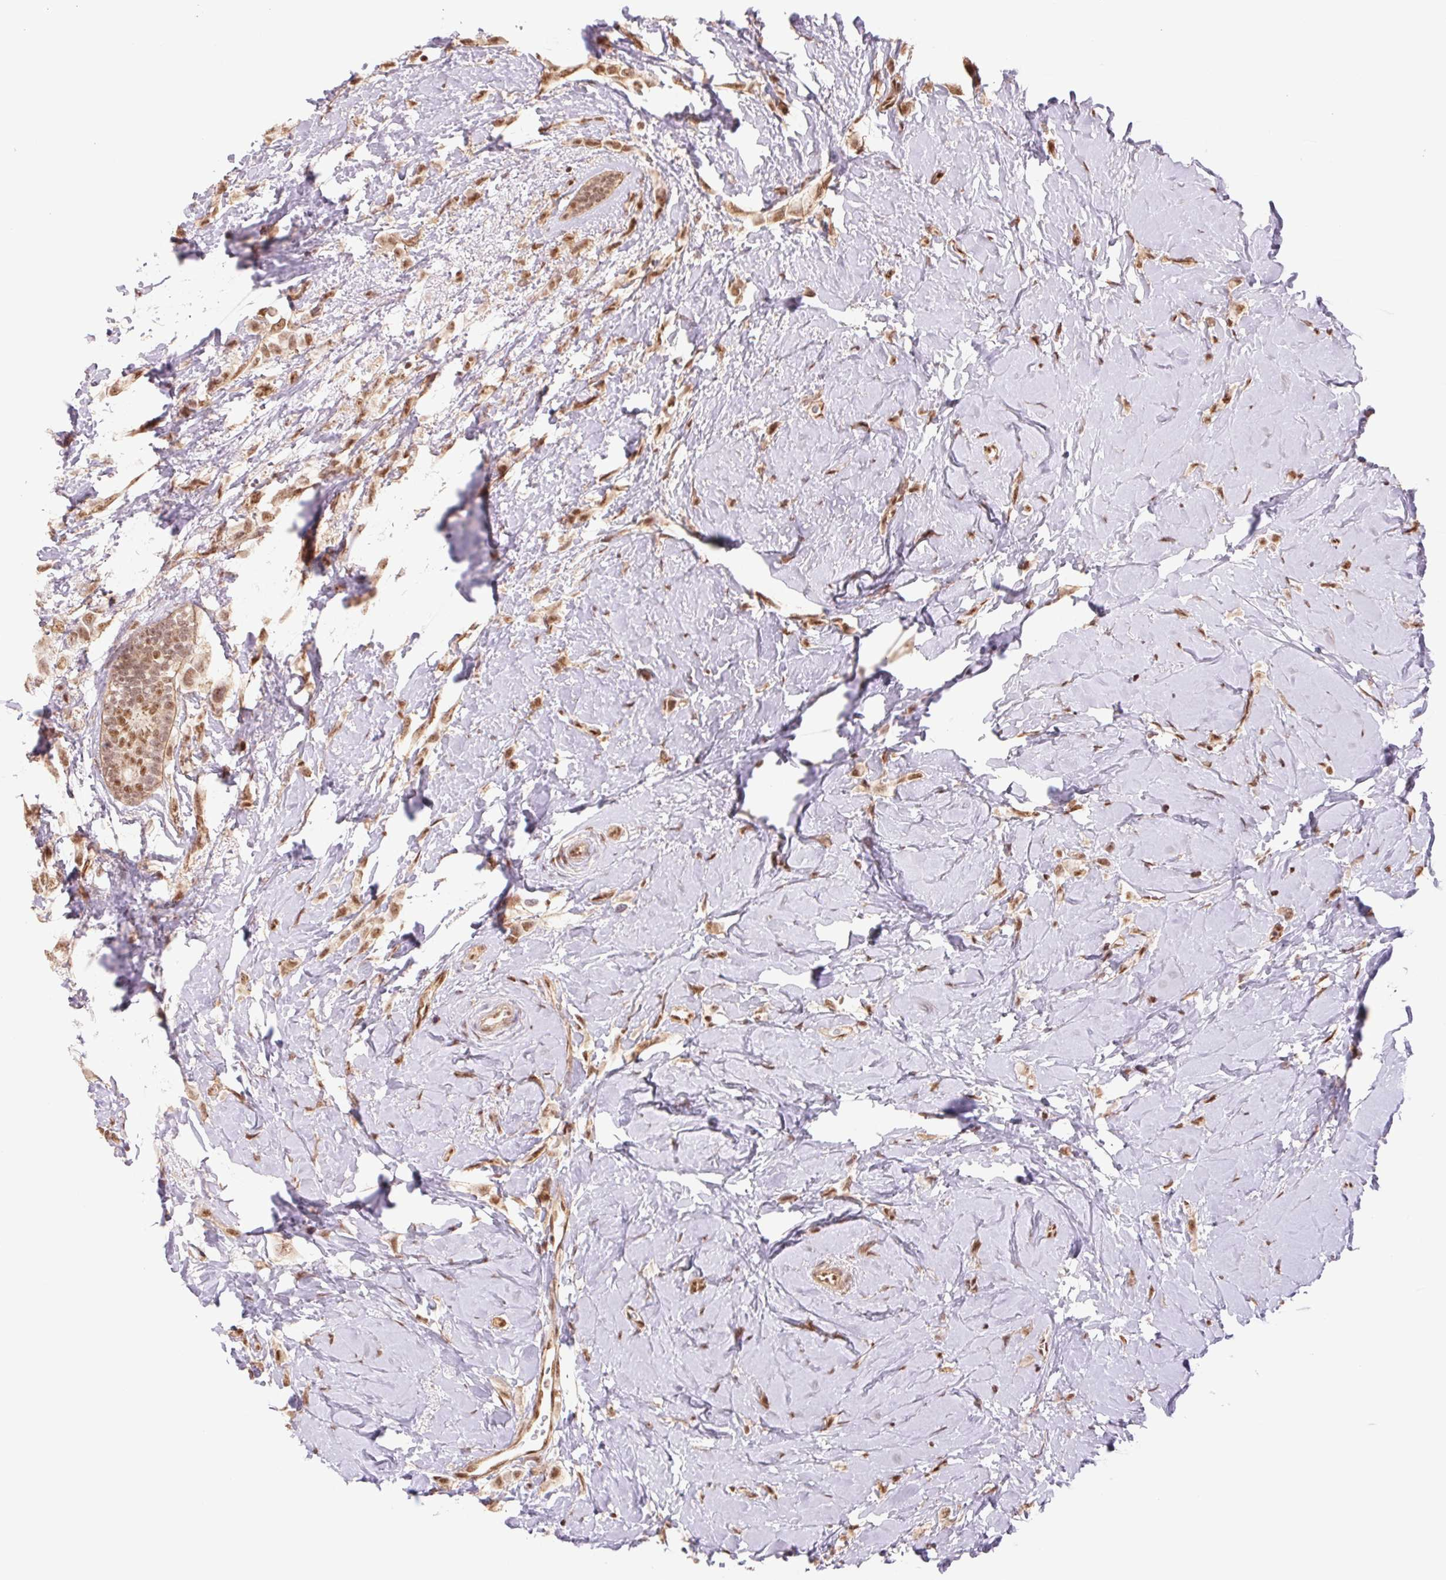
{"staining": {"intensity": "moderate", "quantity": ">75%", "location": "cytoplasmic/membranous,nuclear"}, "tissue": "breast cancer", "cell_type": "Tumor cells", "image_type": "cancer", "snomed": [{"axis": "morphology", "description": "Lobular carcinoma"}, {"axis": "topography", "description": "Breast"}], "caption": "Human lobular carcinoma (breast) stained with a protein marker exhibits moderate staining in tumor cells.", "gene": "CWC25", "patient": {"sex": "female", "age": 66}}